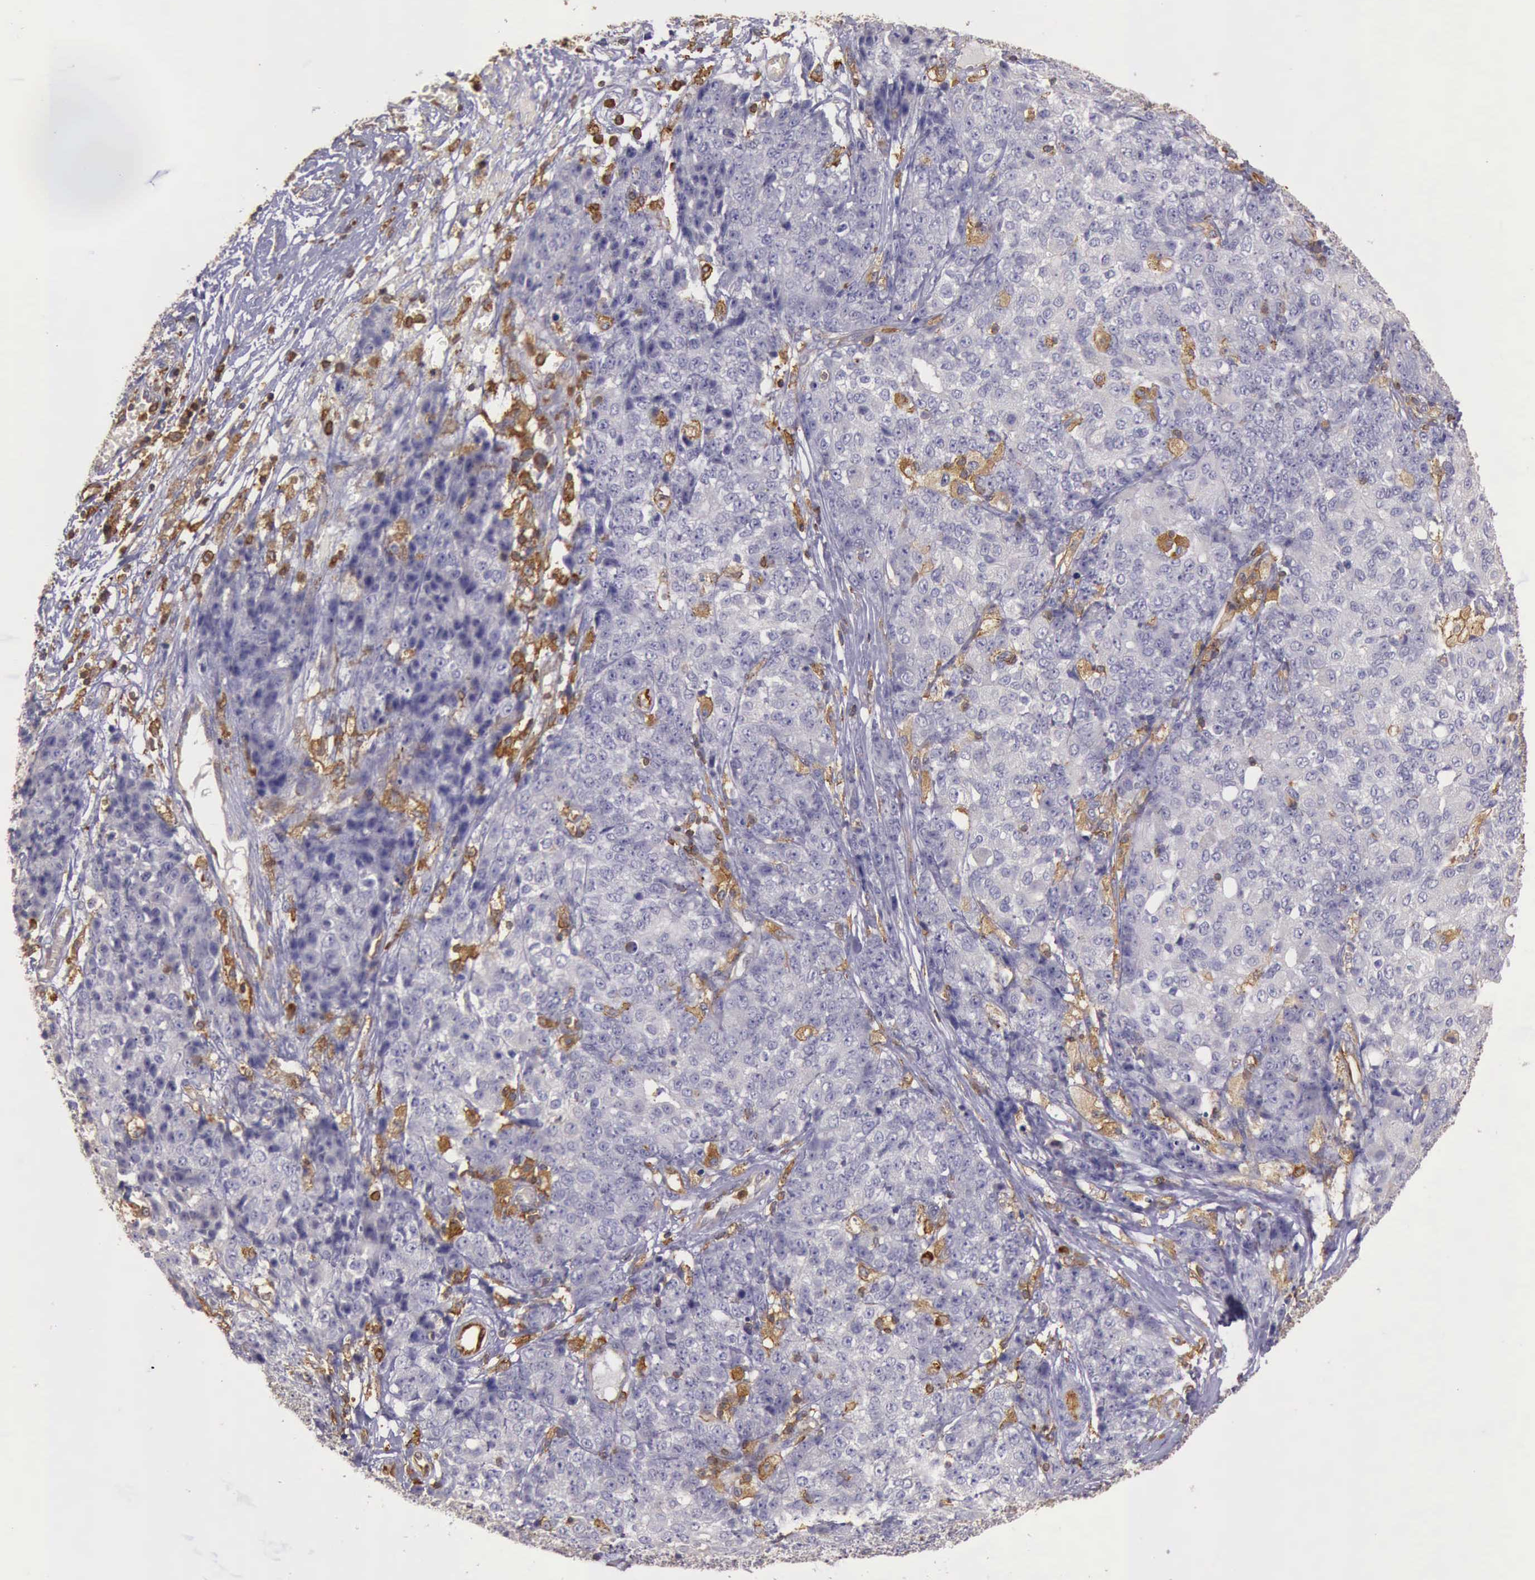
{"staining": {"intensity": "negative", "quantity": "none", "location": "none"}, "tissue": "ovarian cancer", "cell_type": "Tumor cells", "image_type": "cancer", "snomed": [{"axis": "morphology", "description": "Carcinoma, endometroid"}, {"axis": "topography", "description": "Ovary"}], "caption": "Tumor cells show no significant expression in ovarian cancer (endometroid carcinoma). The staining is performed using DAB (3,3'-diaminobenzidine) brown chromogen with nuclei counter-stained in using hematoxylin.", "gene": "ARHGAP4", "patient": {"sex": "female", "age": 42}}